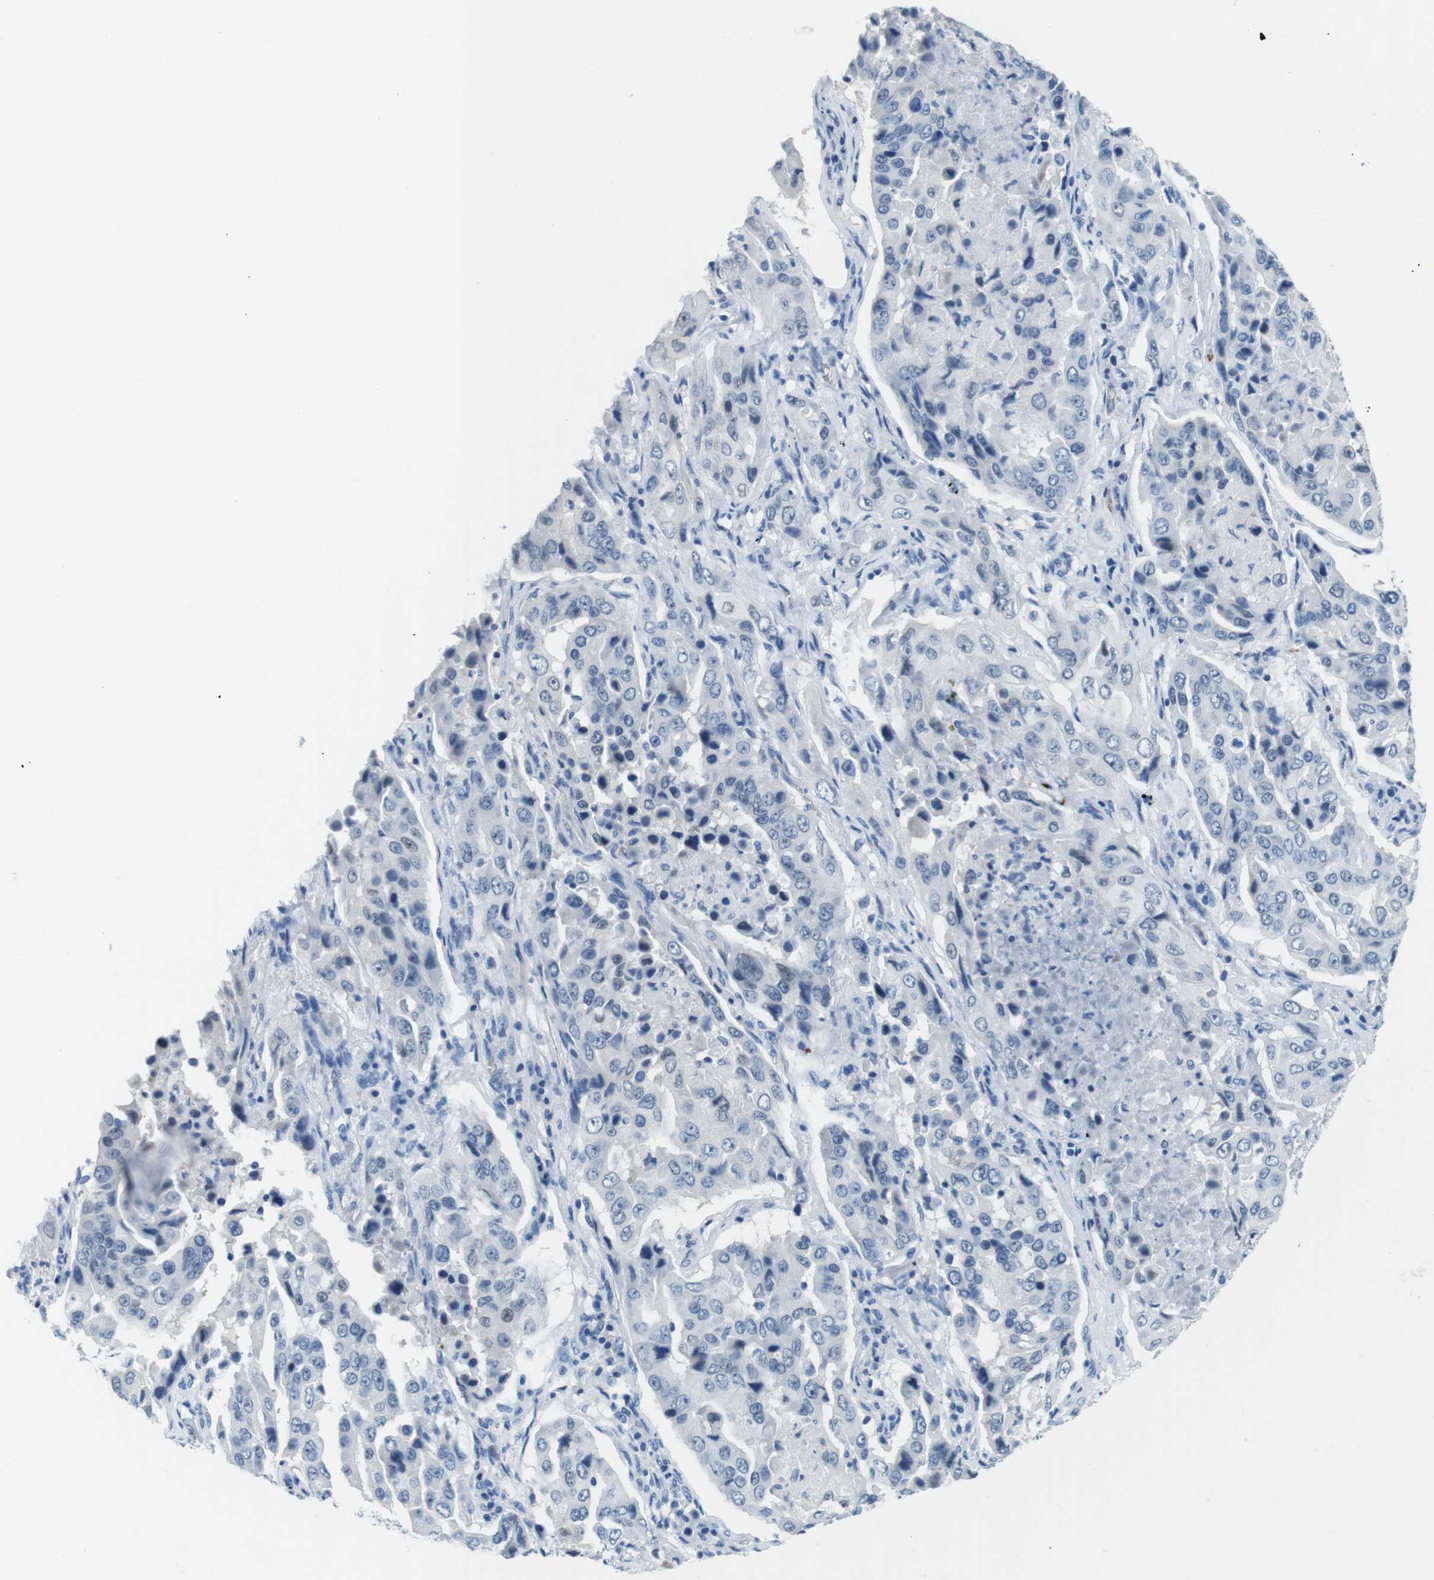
{"staining": {"intensity": "weak", "quantity": "<25%", "location": "nuclear"}, "tissue": "lung cancer", "cell_type": "Tumor cells", "image_type": "cancer", "snomed": [{"axis": "morphology", "description": "Adenocarcinoma, NOS"}, {"axis": "topography", "description": "Lung"}], "caption": "Immunohistochemical staining of human adenocarcinoma (lung) displays no significant expression in tumor cells.", "gene": "TFAP2C", "patient": {"sex": "female", "age": 65}}